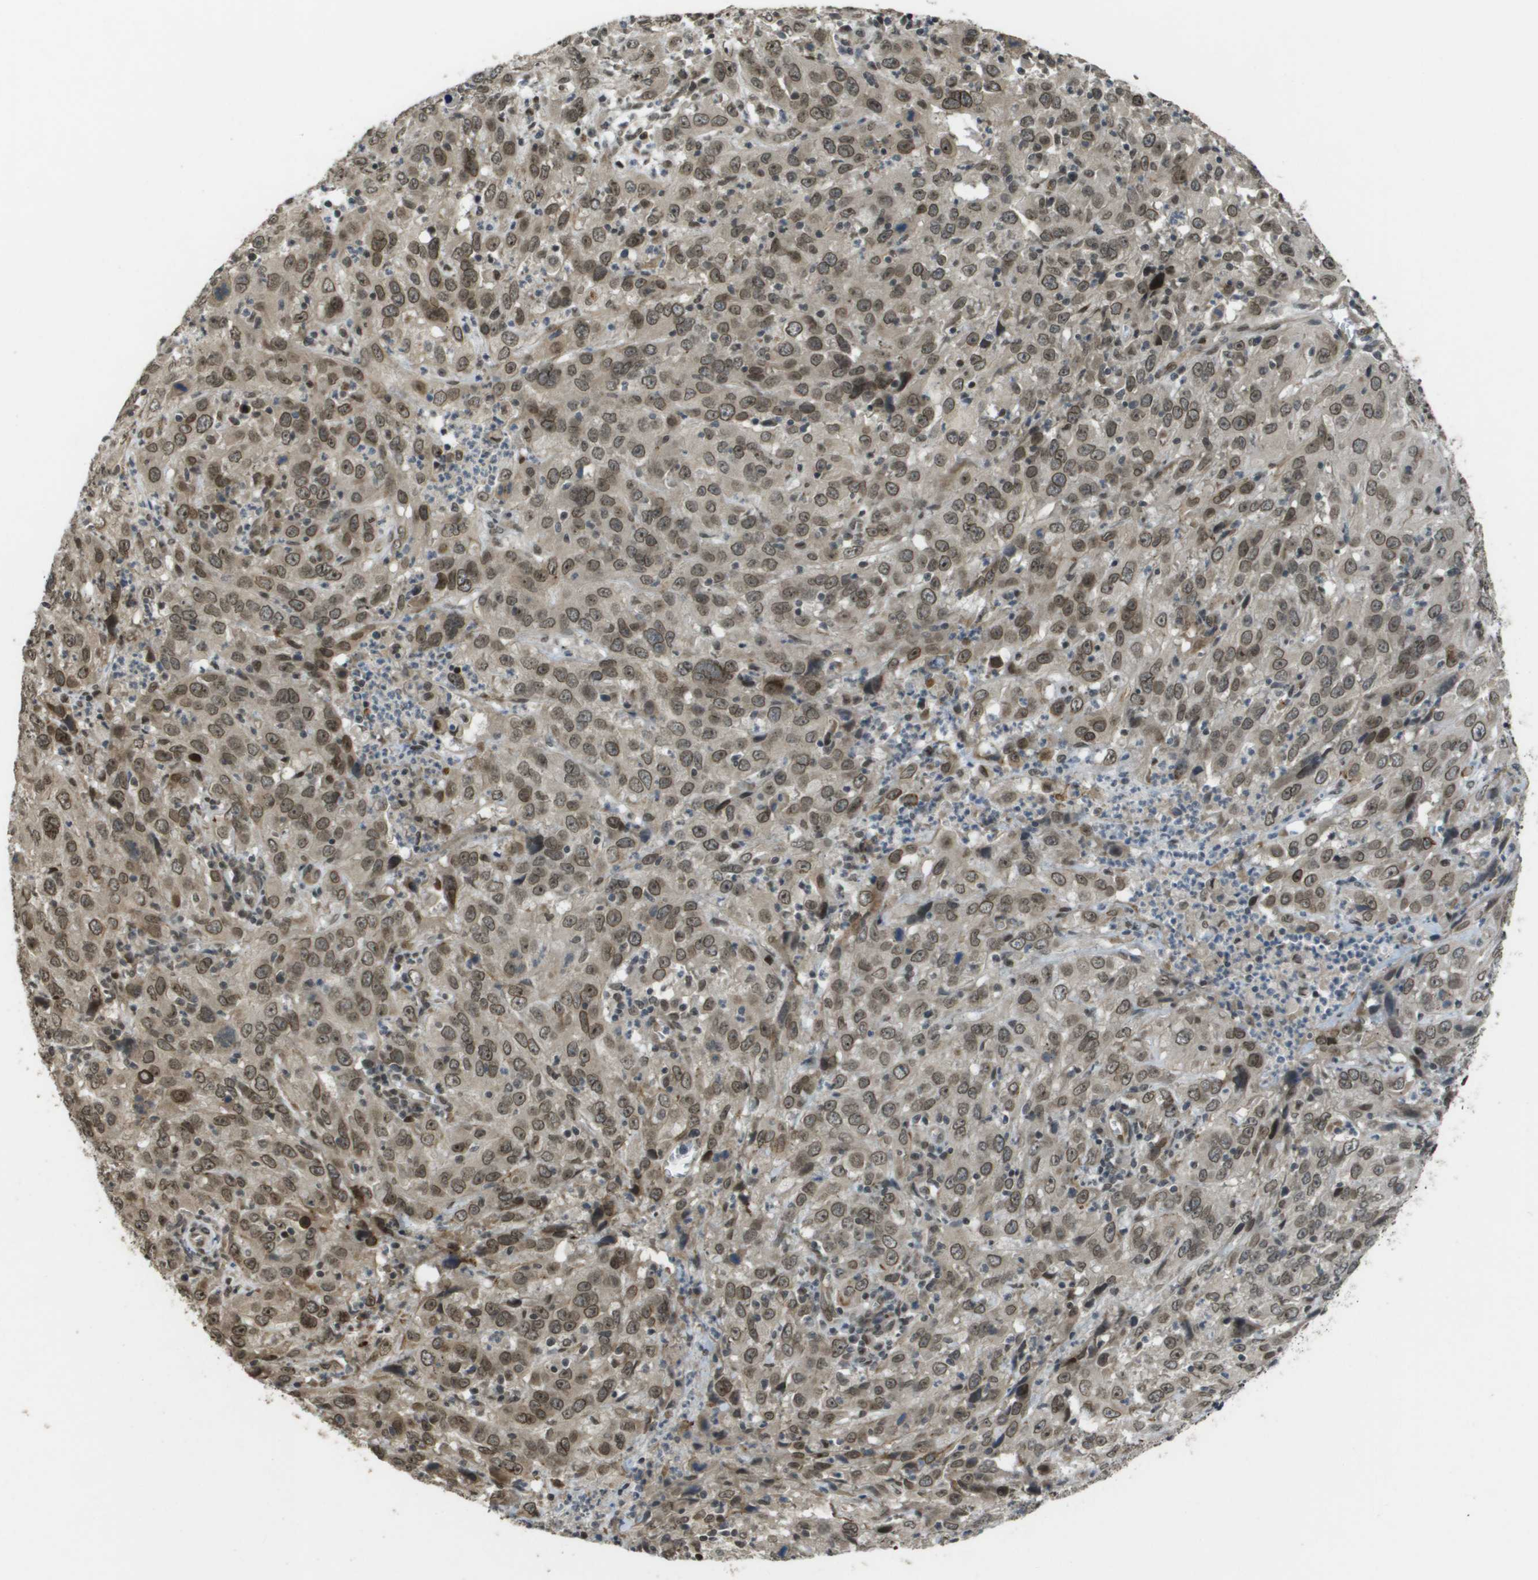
{"staining": {"intensity": "moderate", "quantity": ">75%", "location": "cytoplasmic/membranous,nuclear"}, "tissue": "cervical cancer", "cell_type": "Tumor cells", "image_type": "cancer", "snomed": [{"axis": "morphology", "description": "Squamous cell carcinoma, NOS"}, {"axis": "topography", "description": "Cervix"}], "caption": "This is an image of immunohistochemistry staining of squamous cell carcinoma (cervical), which shows moderate expression in the cytoplasmic/membranous and nuclear of tumor cells.", "gene": "KAT5", "patient": {"sex": "female", "age": 32}}